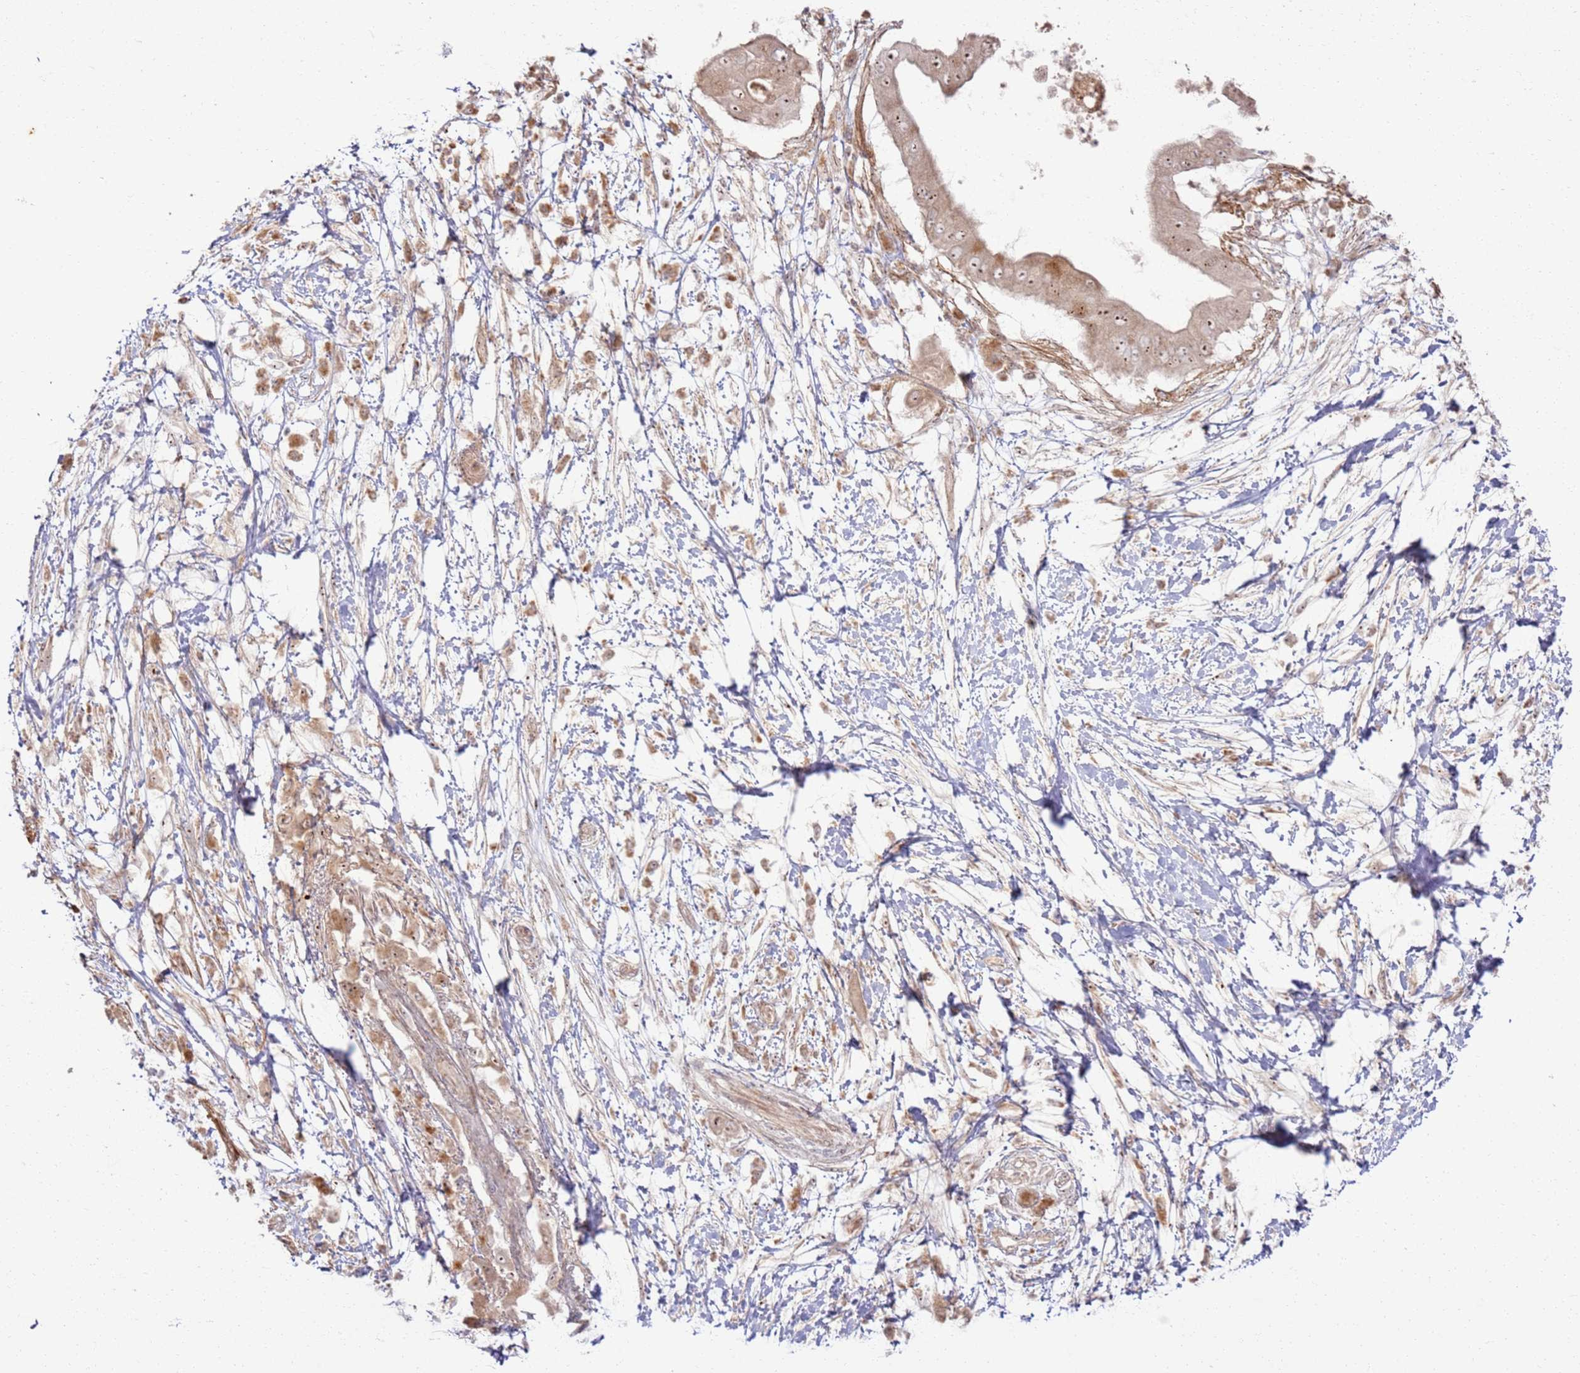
{"staining": {"intensity": "moderate", "quantity": ">75%", "location": "cytoplasmic/membranous,nuclear"}, "tissue": "pancreatic cancer", "cell_type": "Tumor cells", "image_type": "cancer", "snomed": [{"axis": "morphology", "description": "Adenocarcinoma, NOS"}, {"axis": "topography", "description": "Pancreas"}], "caption": "IHC (DAB (3,3'-diaminobenzidine)) staining of pancreatic cancer (adenocarcinoma) demonstrates moderate cytoplasmic/membranous and nuclear protein staining in approximately >75% of tumor cells.", "gene": "CNPY1", "patient": {"sex": "male", "age": 68}}